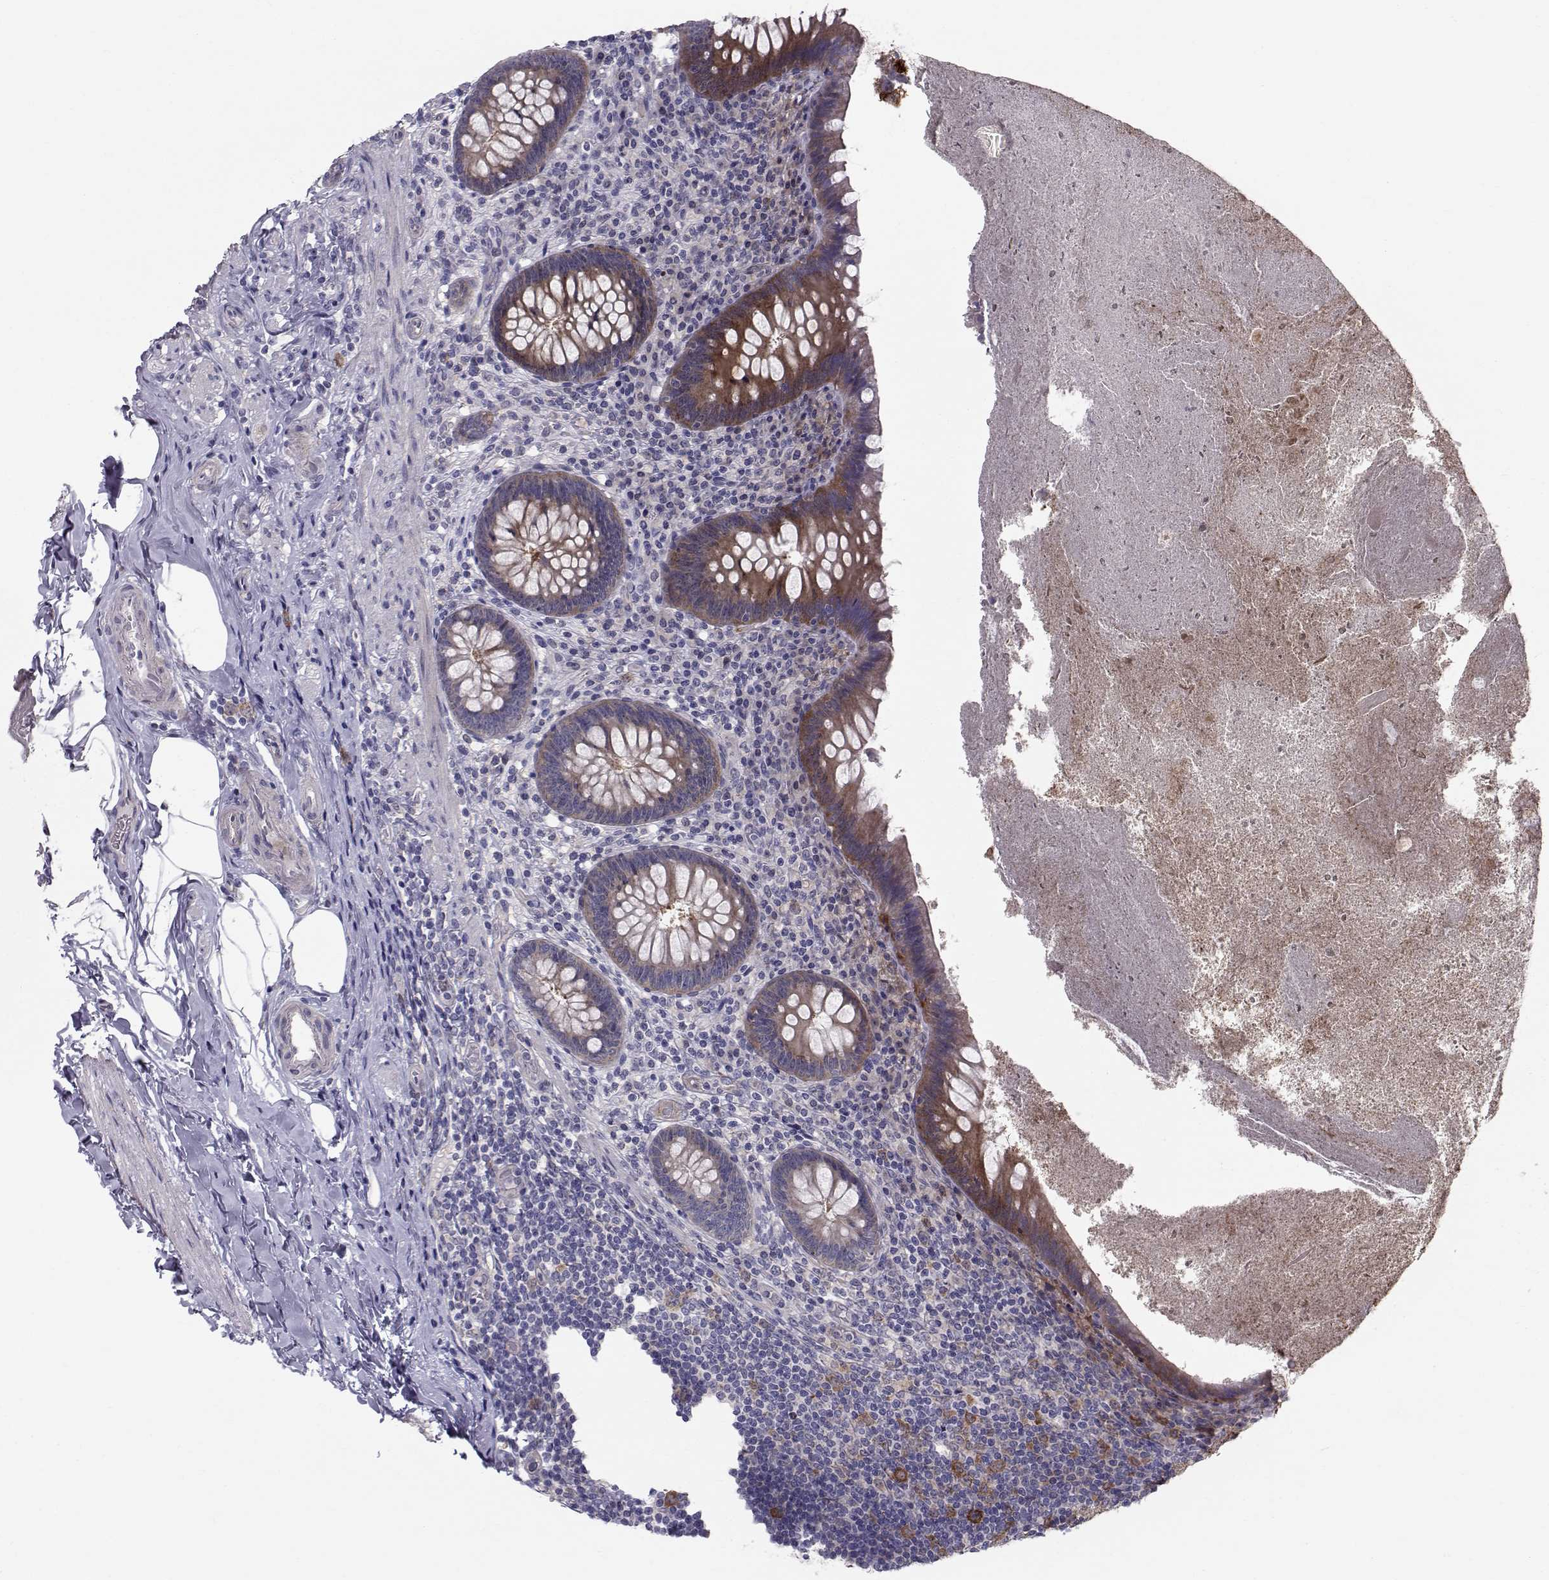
{"staining": {"intensity": "strong", "quantity": "<25%", "location": "cytoplasmic/membranous"}, "tissue": "appendix", "cell_type": "Glandular cells", "image_type": "normal", "snomed": [{"axis": "morphology", "description": "Normal tissue, NOS"}, {"axis": "topography", "description": "Appendix"}], "caption": "Immunohistochemical staining of benign appendix reveals <25% levels of strong cytoplasmic/membranous protein expression in about <25% of glandular cells.", "gene": "HSP90AB1", "patient": {"sex": "male", "age": 47}}